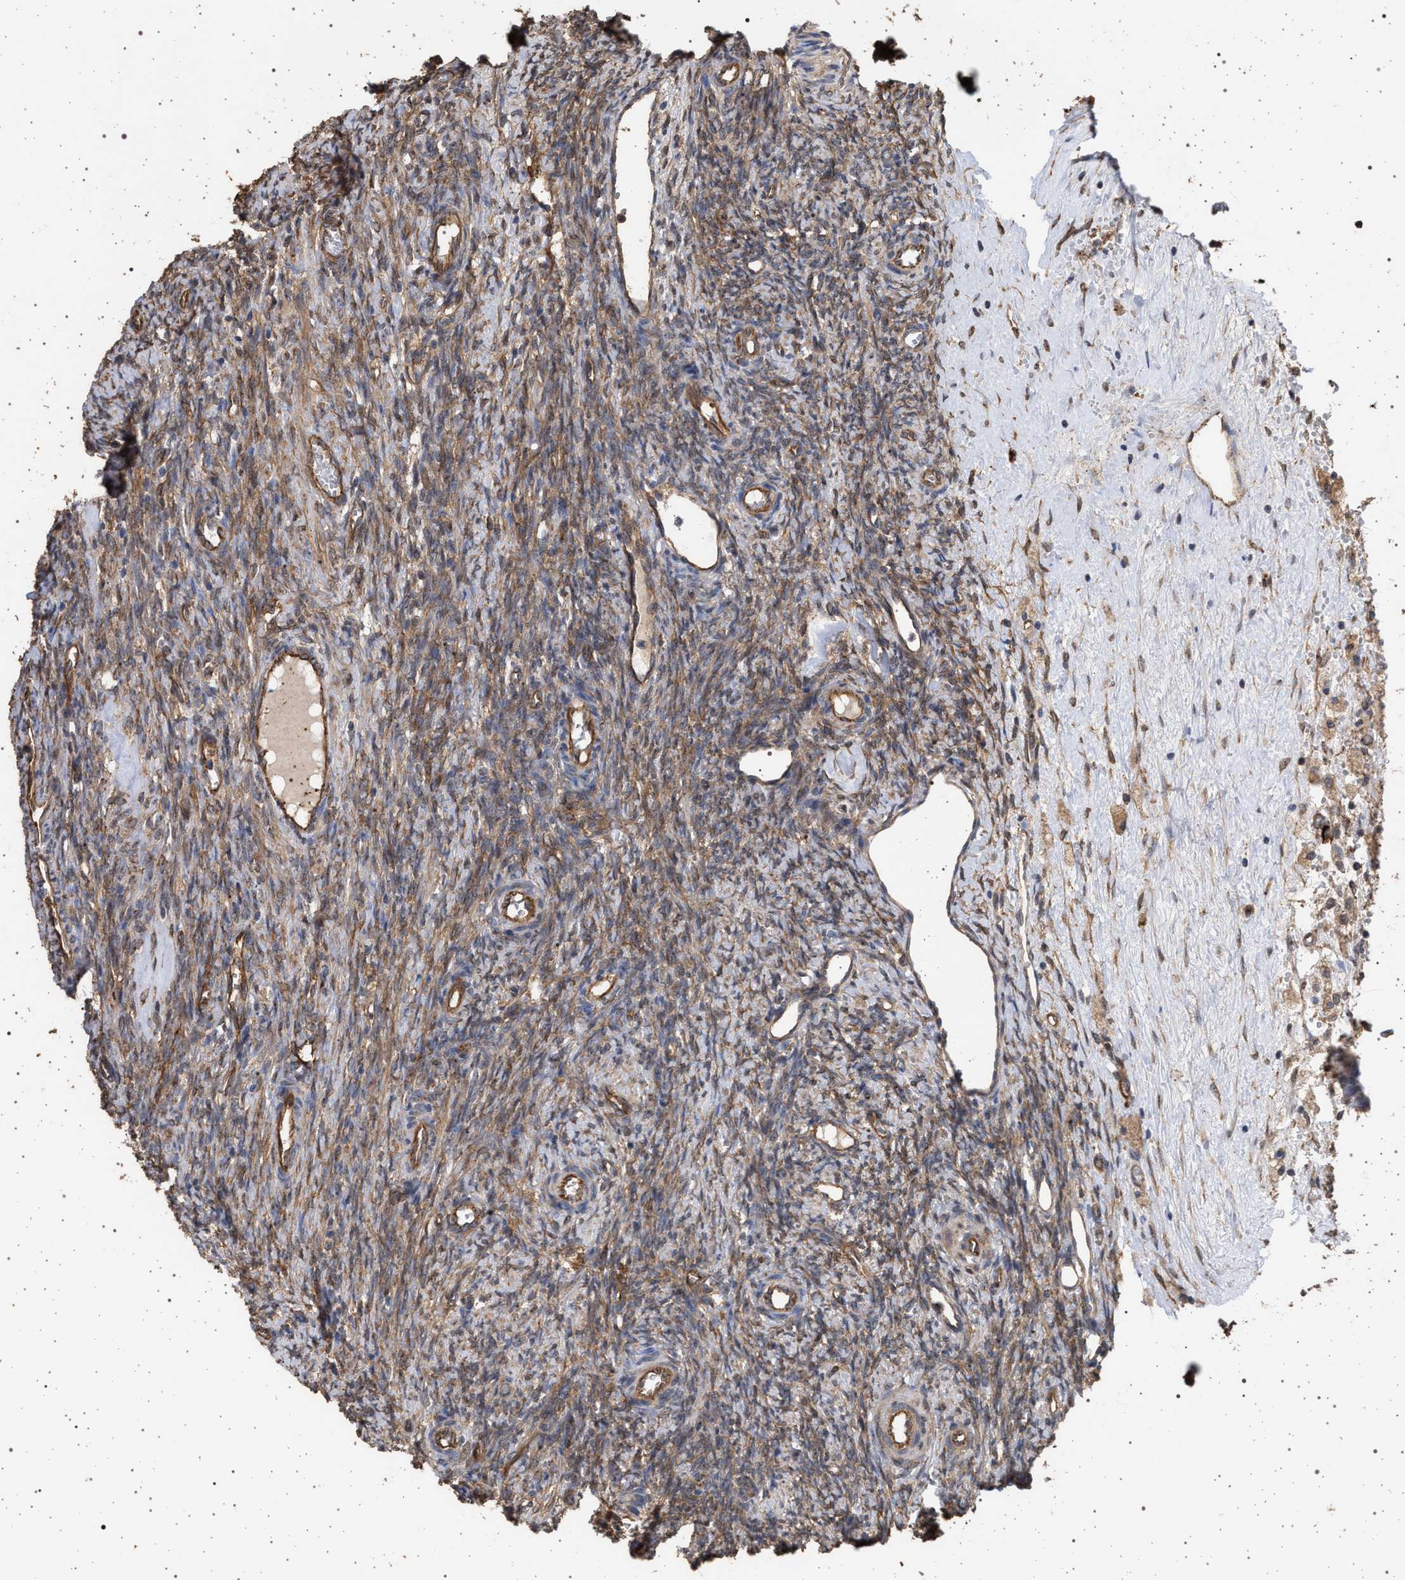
{"staining": {"intensity": "strong", "quantity": ">75%", "location": "cytoplasmic/membranous"}, "tissue": "ovary", "cell_type": "Follicle cells", "image_type": "normal", "snomed": [{"axis": "morphology", "description": "Normal tissue, NOS"}, {"axis": "topography", "description": "Ovary"}], "caption": "Immunohistochemical staining of benign human ovary demonstrates high levels of strong cytoplasmic/membranous expression in about >75% of follicle cells. Immunohistochemistry (ihc) stains the protein in brown and the nuclei are stained blue.", "gene": "IFT20", "patient": {"sex": "female", "age": 41}}